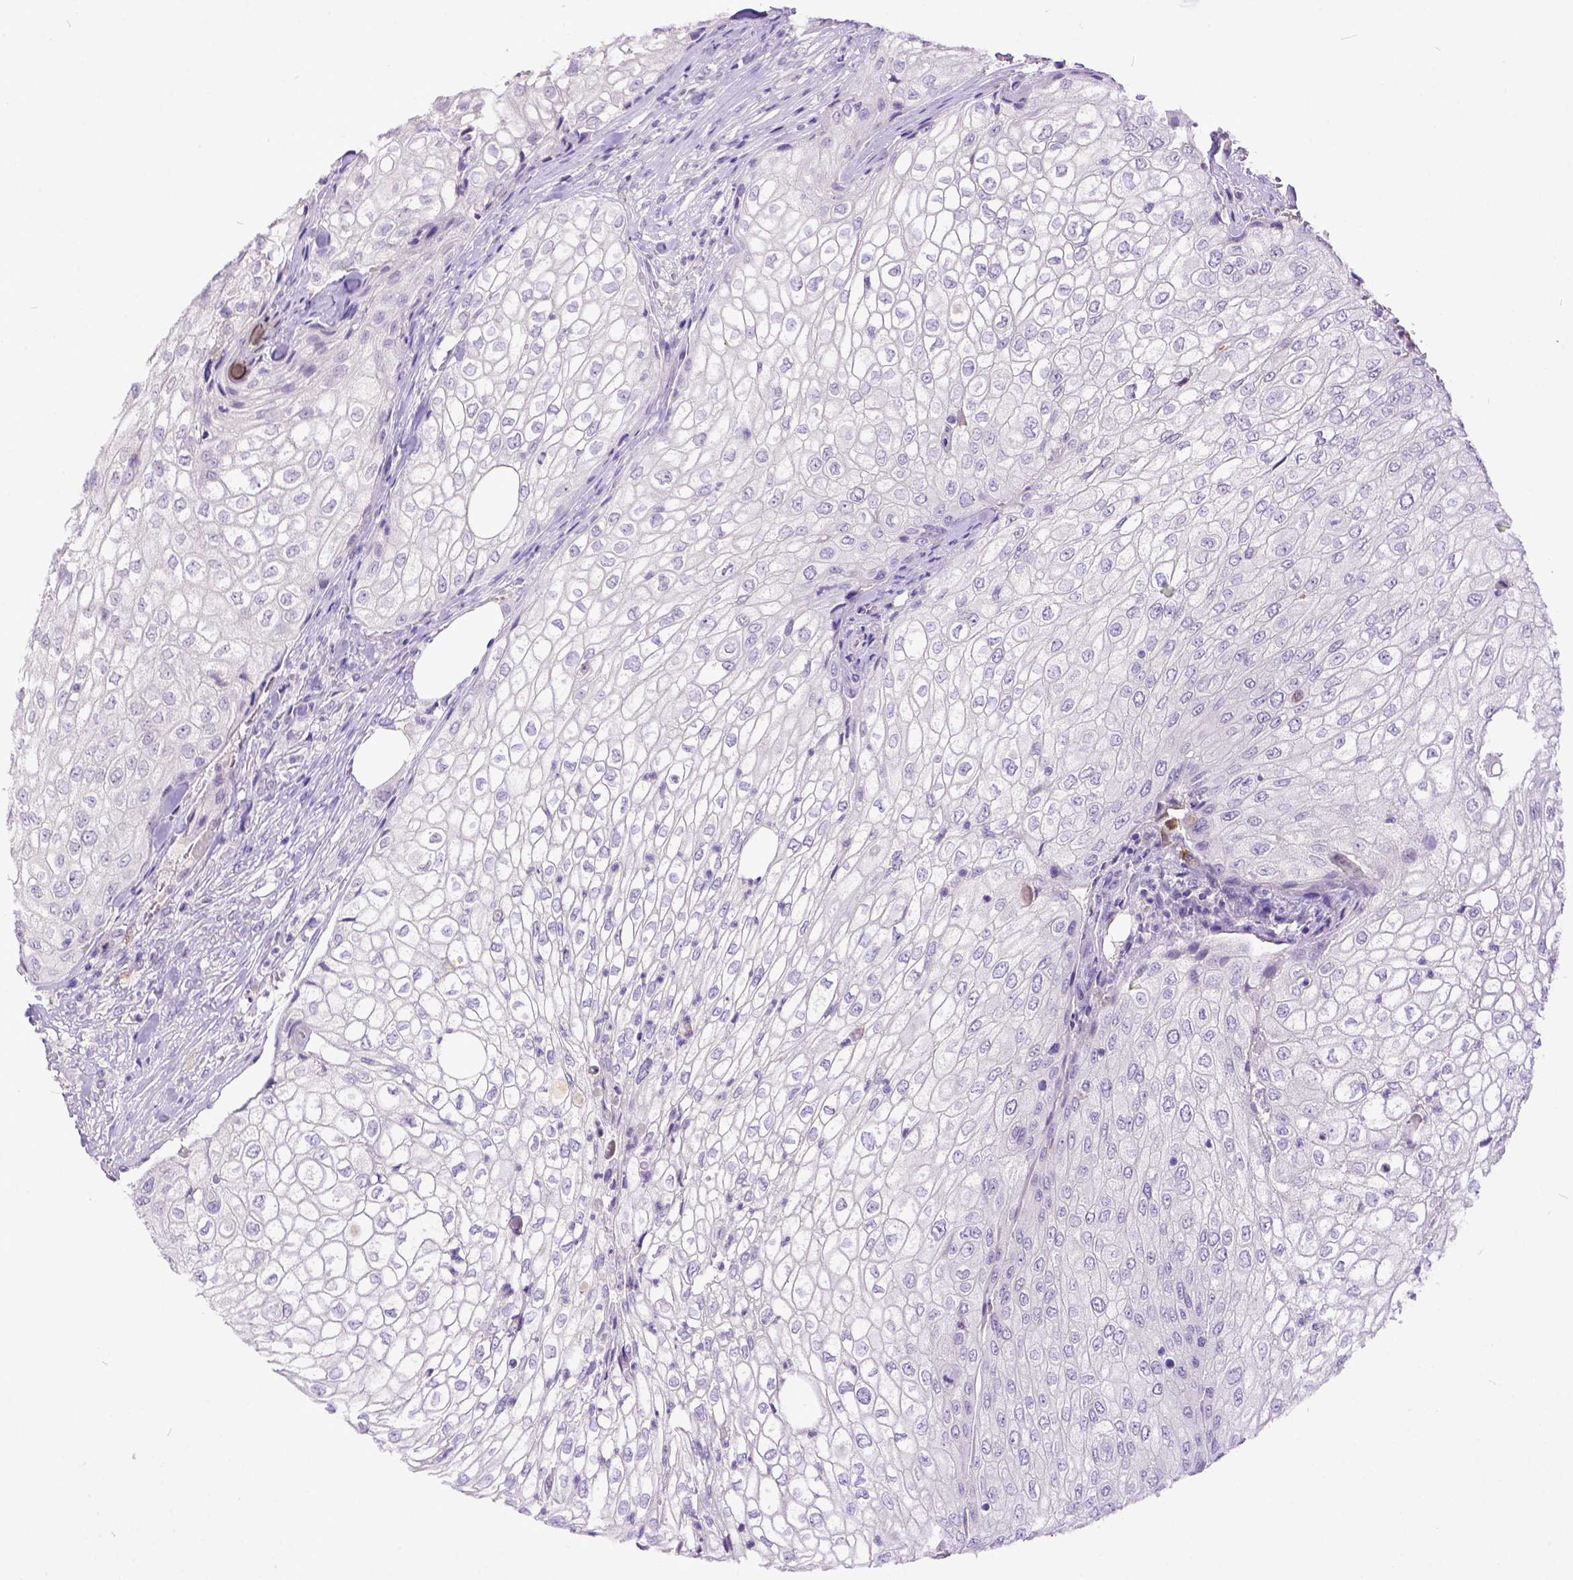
{"staining": {"intensity": "negative", "quantity": "none", "location": "none"}, "tissue": "urothelial cancer", "cell_type": "Tumor cells", "image_type": "cancer", "snomed": [{"axis": "morphology", "description": "Urothelial carcinoma, High grade"}, {"axis": "topography", "description": "Urinary bladder"}], "caption": "An image of high-grade urothelial carcinoma stained for a protein demonstrates no brown staining in tumor cells.", "gene": "KIT", "patient": {"sex": "male", "age": 62}}